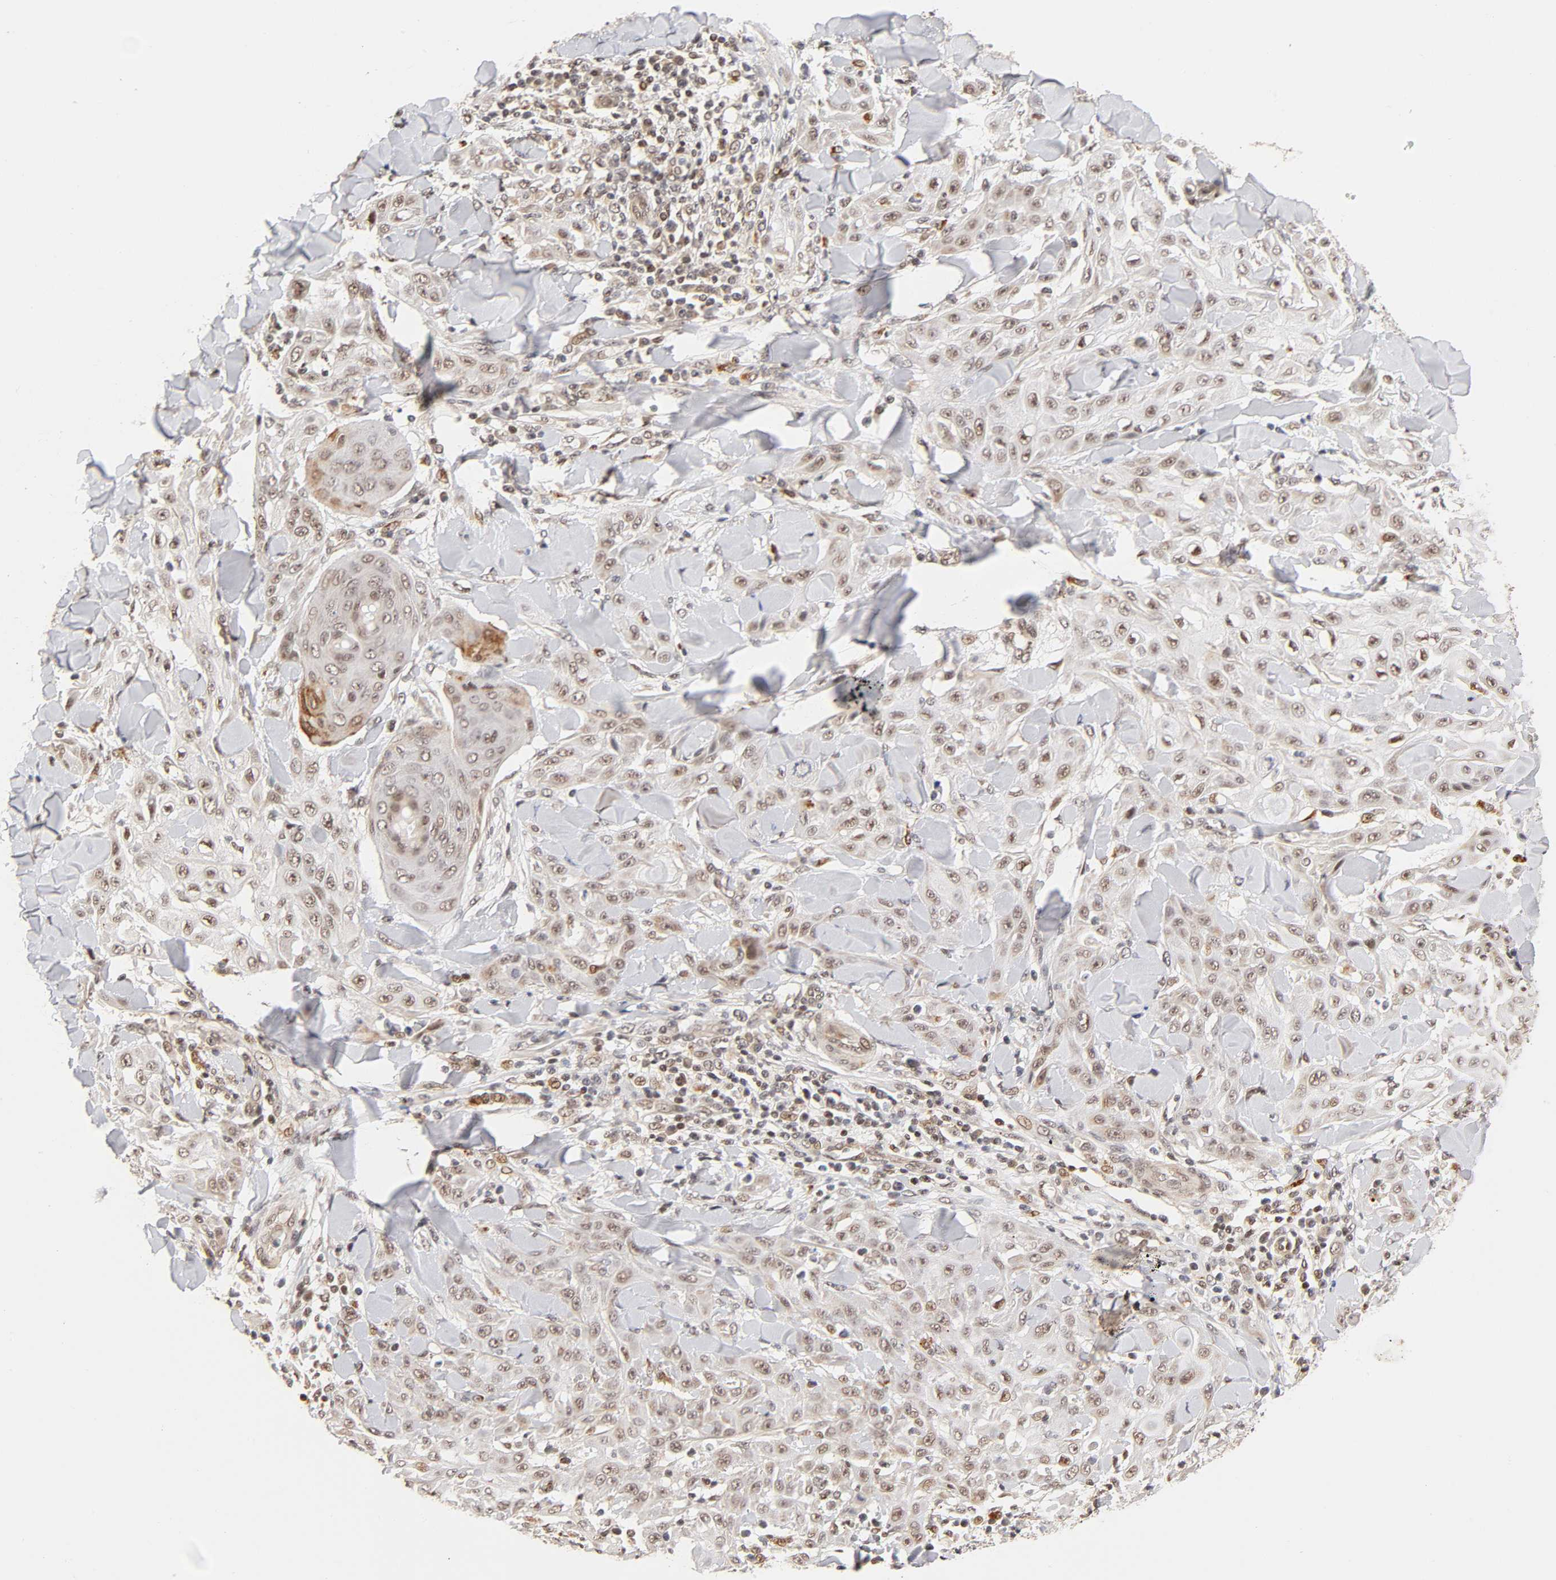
{"staining": {"intensity": "weak", "quantity": "<25%", "location": "cytoplasmic/membranous,nuclear"}, "tissue": "skin cancer", "cell_type": "Tumor cells", "image_type": "cancer", "snomed": [{"axis": "morphology", "description": "Squamous cell carcinoma, NOS"}, {"axis": "topography", "description": "Skin"}], "caption": "This image is of skin cancer stained with immunohistochemistry to label a protein in brown with the nuclei are counter-stained blue. There is no expression in tumor cells.", "gene": "TAF10", "patient": {"sex": "male", "age": 24}}